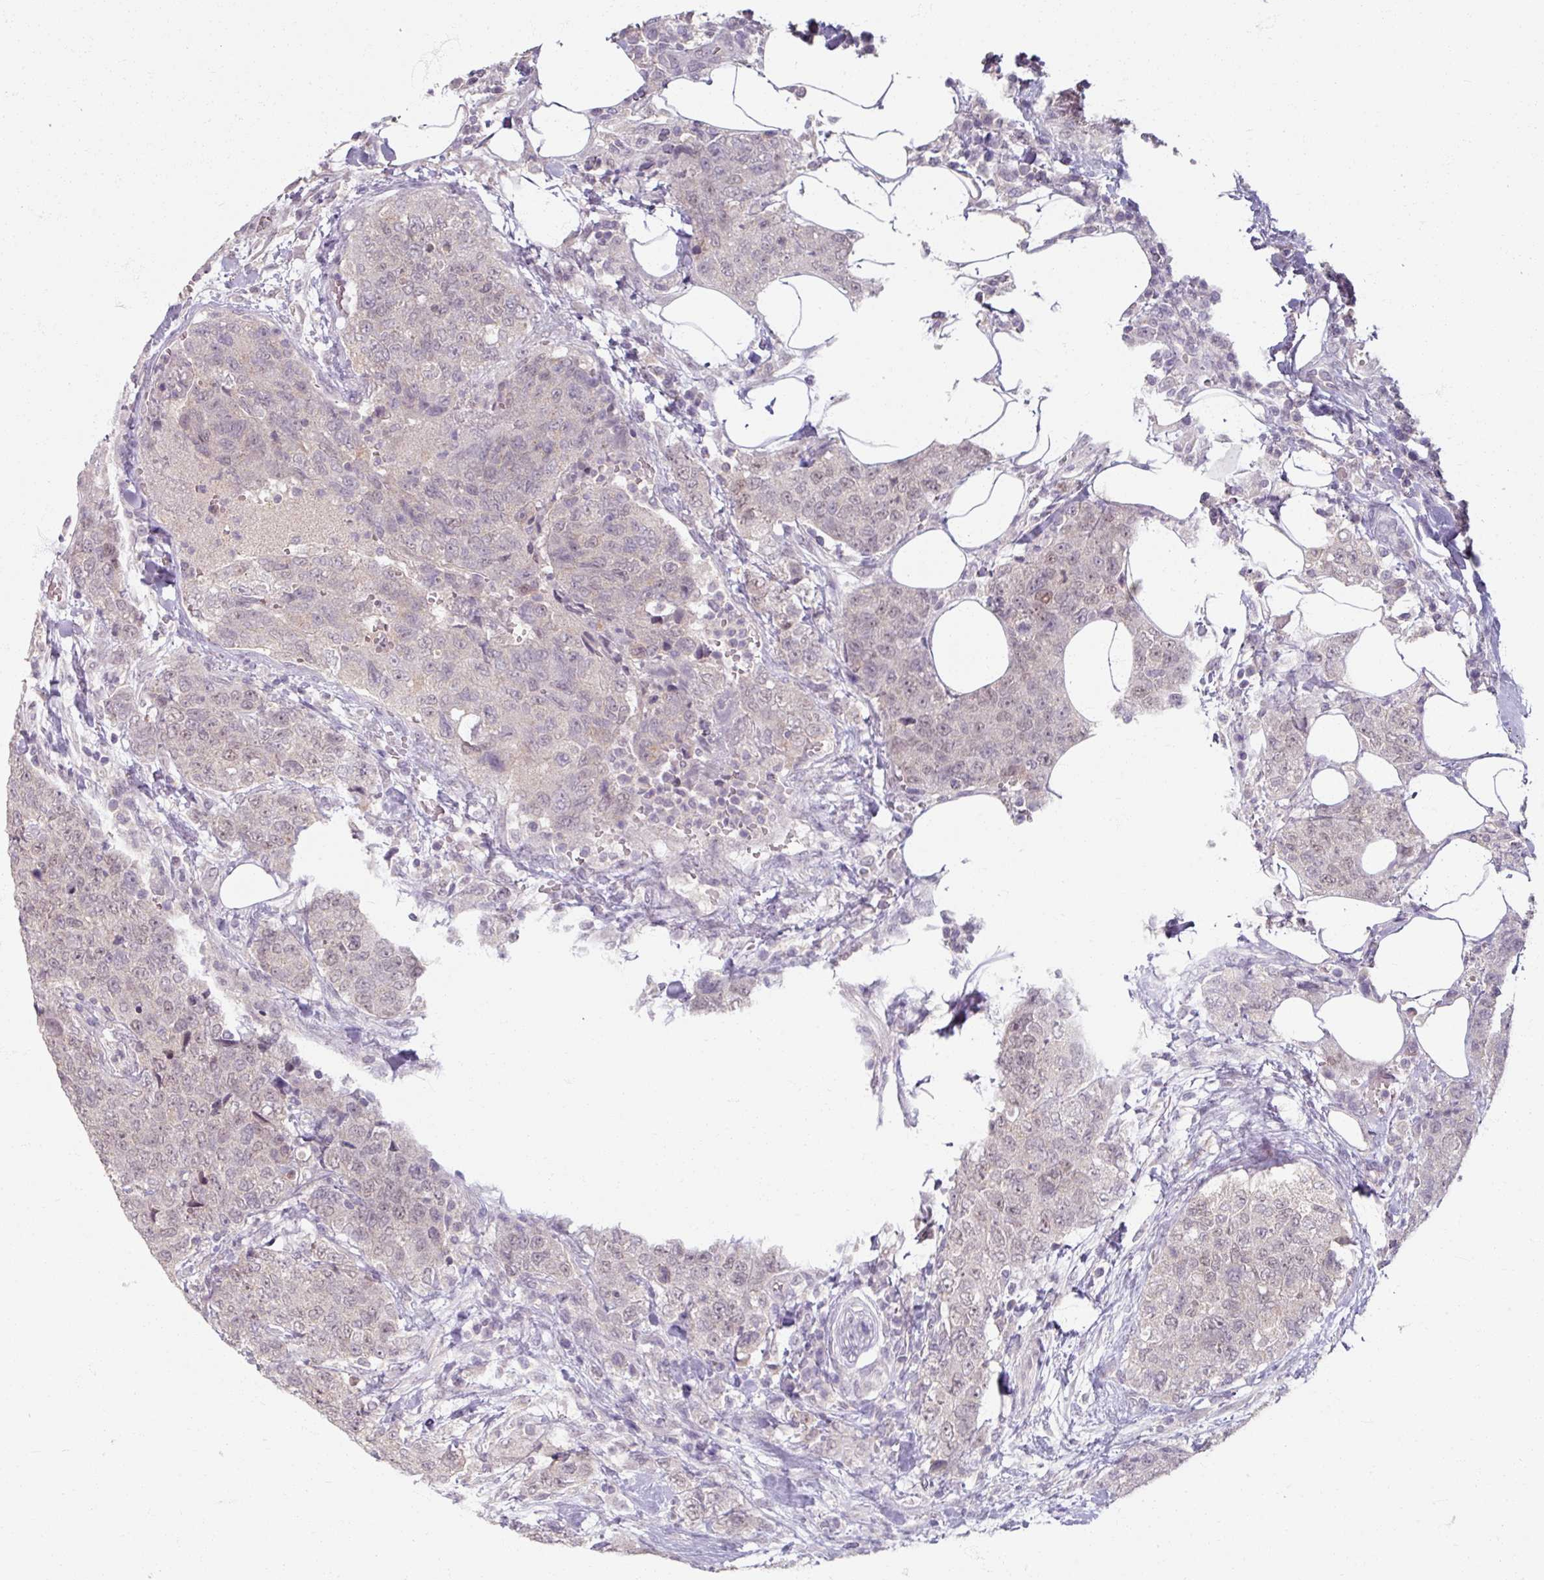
{"staining": {"intensity": "weak", "quantity": "<25%", "location": "nuclear"}, "tissue": "urothelial cancer", "cell_type": "Tumor cells", "image_type": "cancer", "snomed": [{"axis": "morphology", "description": "Urothelial carcinoma, High grade"}, {"axis": "topography", "description": "Urinary bladder"}], "caption": "A high-resolution micrograph shows immunohistochemistry staining of high-grade urothelial carcinoma, which displays no significant expression in tumor cells.", "gene": "SOX11", "patient": {"sex": "female", "age": 78}}